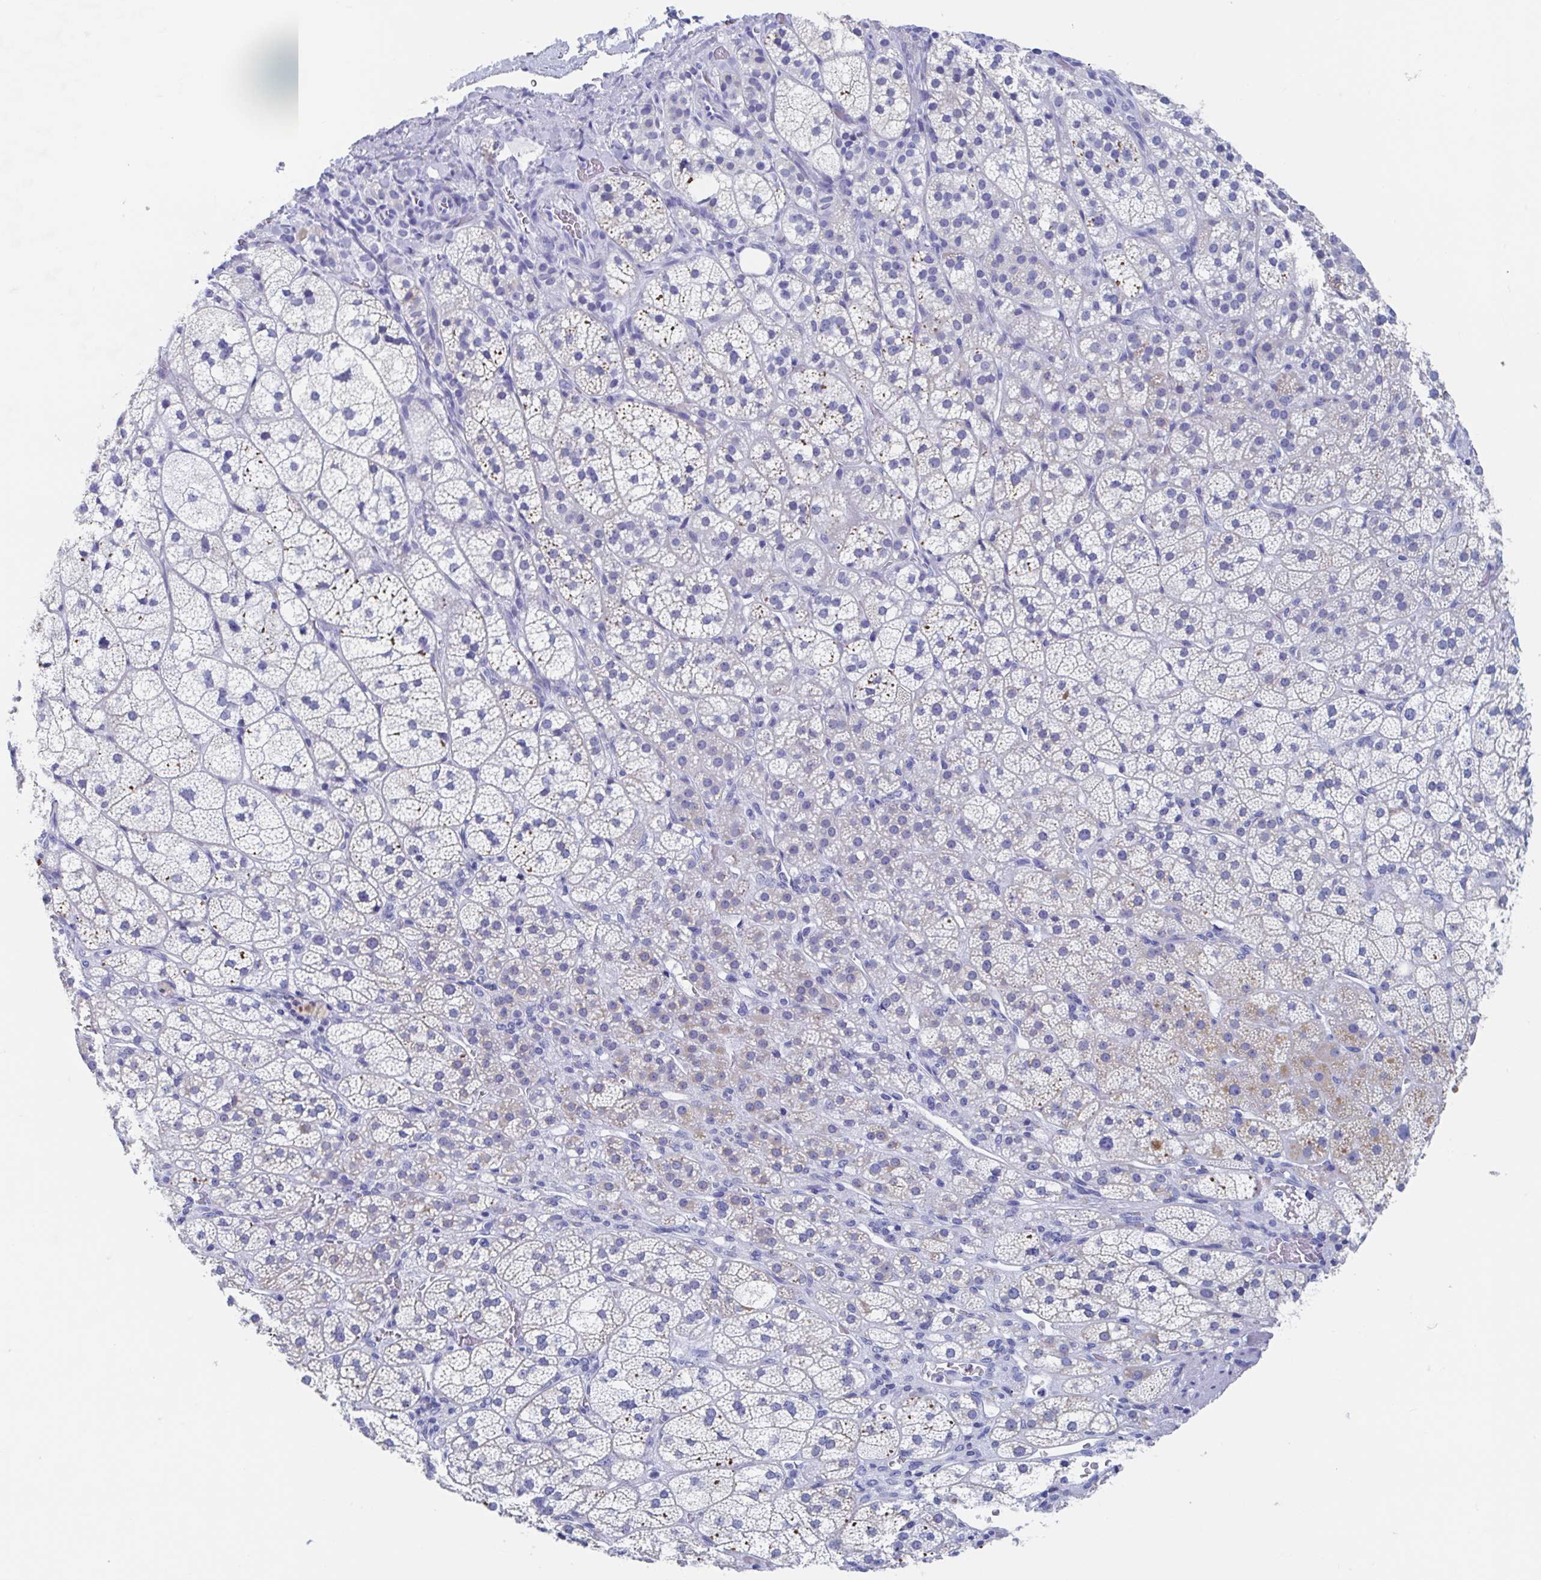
{"staining": {"intensity": "negative", "quantity": "none", "location": "none"}, "tissue": "adrenal gland", "cell_type": "Glandular cells", "image_type": "normal", "snomed": [{"axis": "morphology", "description": "Normal tissue, NOS"}, {"axis": "topography", "description": "Adrenal gland"}], "caption": "Immunohistochemical staining of benign human adrenal gland reveals no significant expression in glandular cells. The staining was performed using DAB to visualize the protein expression in brown, while the nuclei were stained in blue with hematoxylin (Magnification: 20x).", "gene": "C10orf53", "patient": {"sex": "female", "age": 60}}